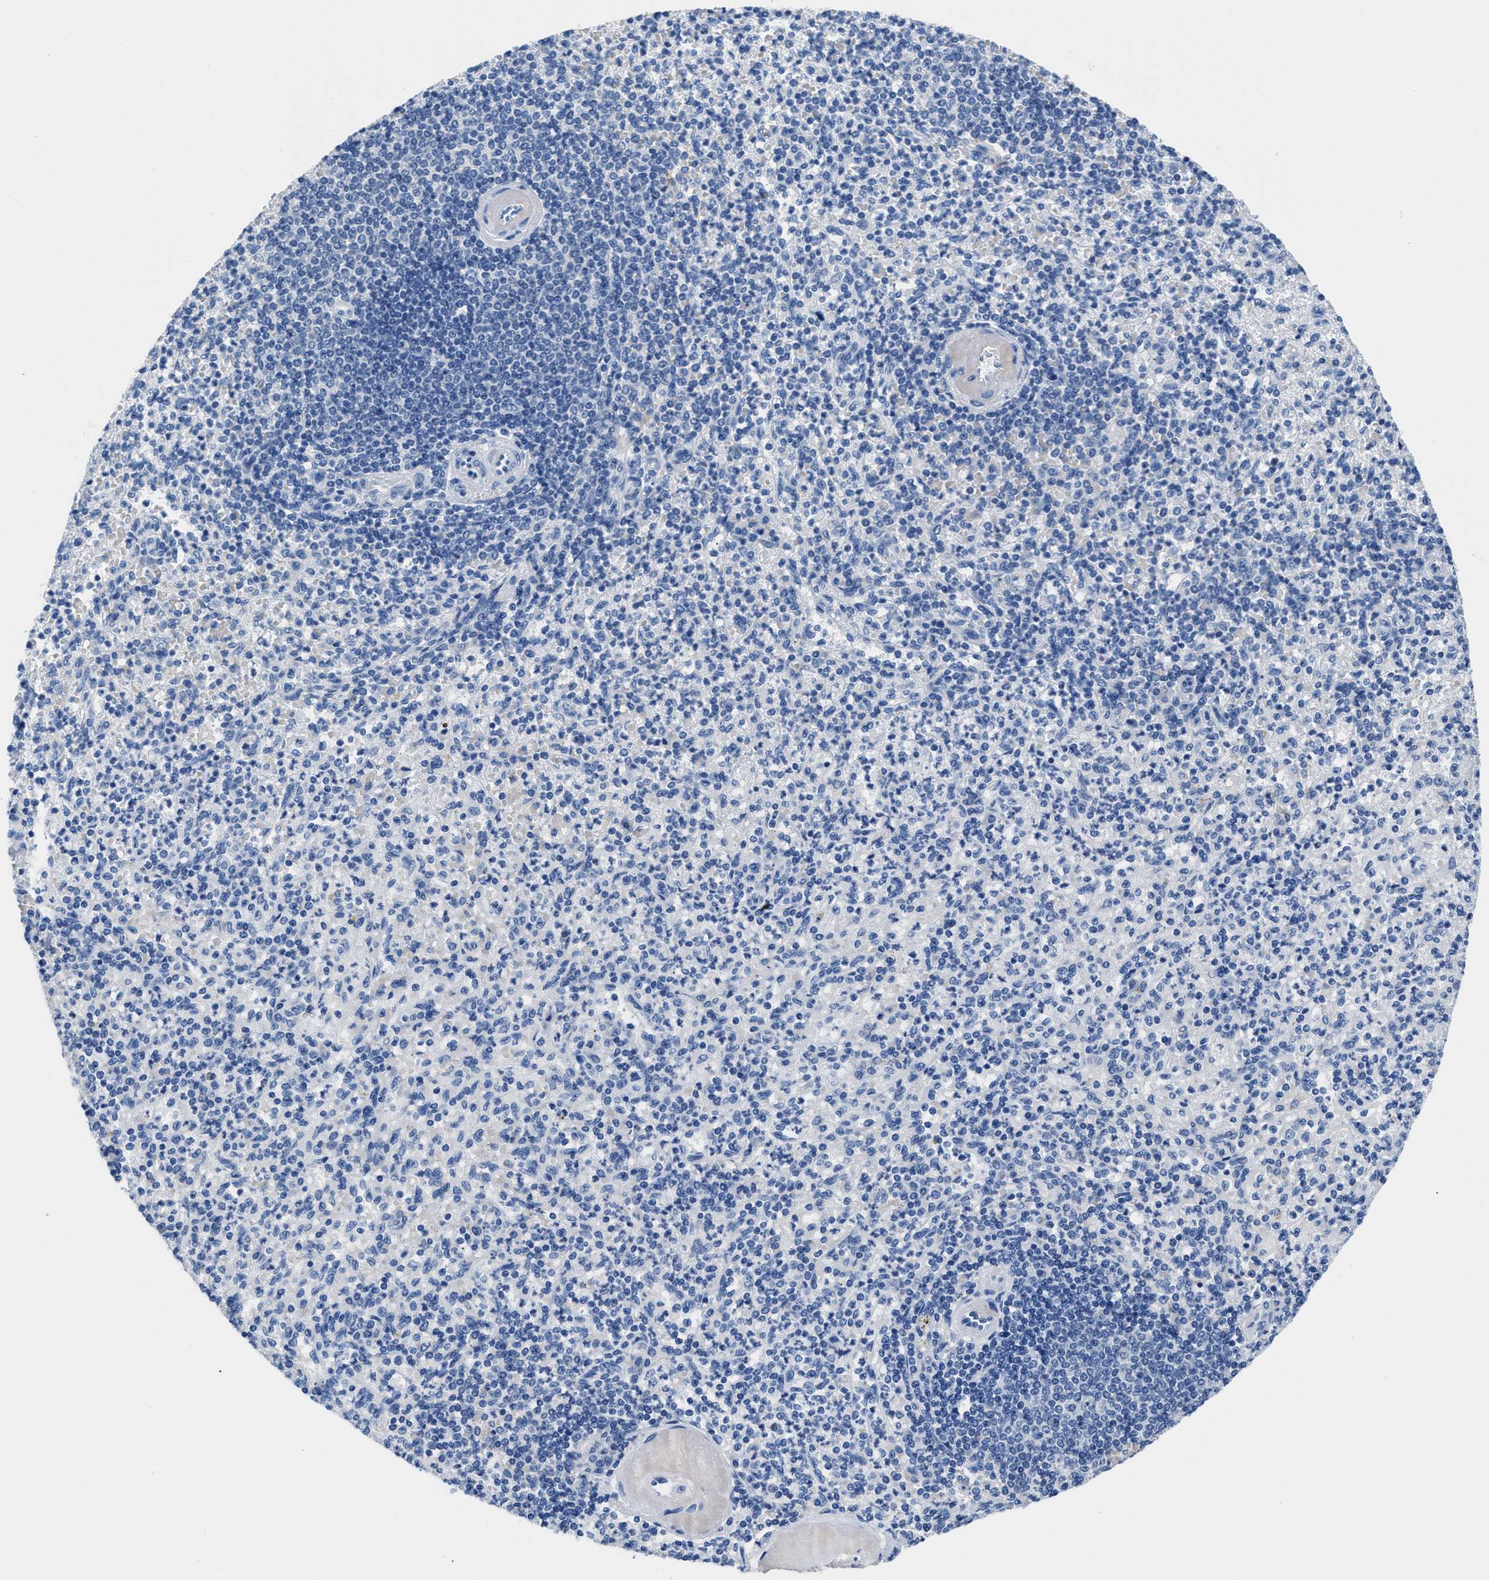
{"staining": {"intensity": "negative", "quantity": "none", "location": "none"}, "tissue": "spleen", "cell_type": "Cells in red pulp", "image_type": "normal", "snomed": [{"axis": "morphology", "description": "Normal tissue, NOS"}, {"axis": "topography", "description": "Spleen"}], "caption": "Immunohistochemistry micrograph of benign human spleen stained for a protein (brown), which demonstrates no staining in cells in red pulp. (DAB immunohistochemistry (IHC) with hematoxylin counter stain).", "gene": "SLFN13", "patient": {"sex": "female", "age": 74}}